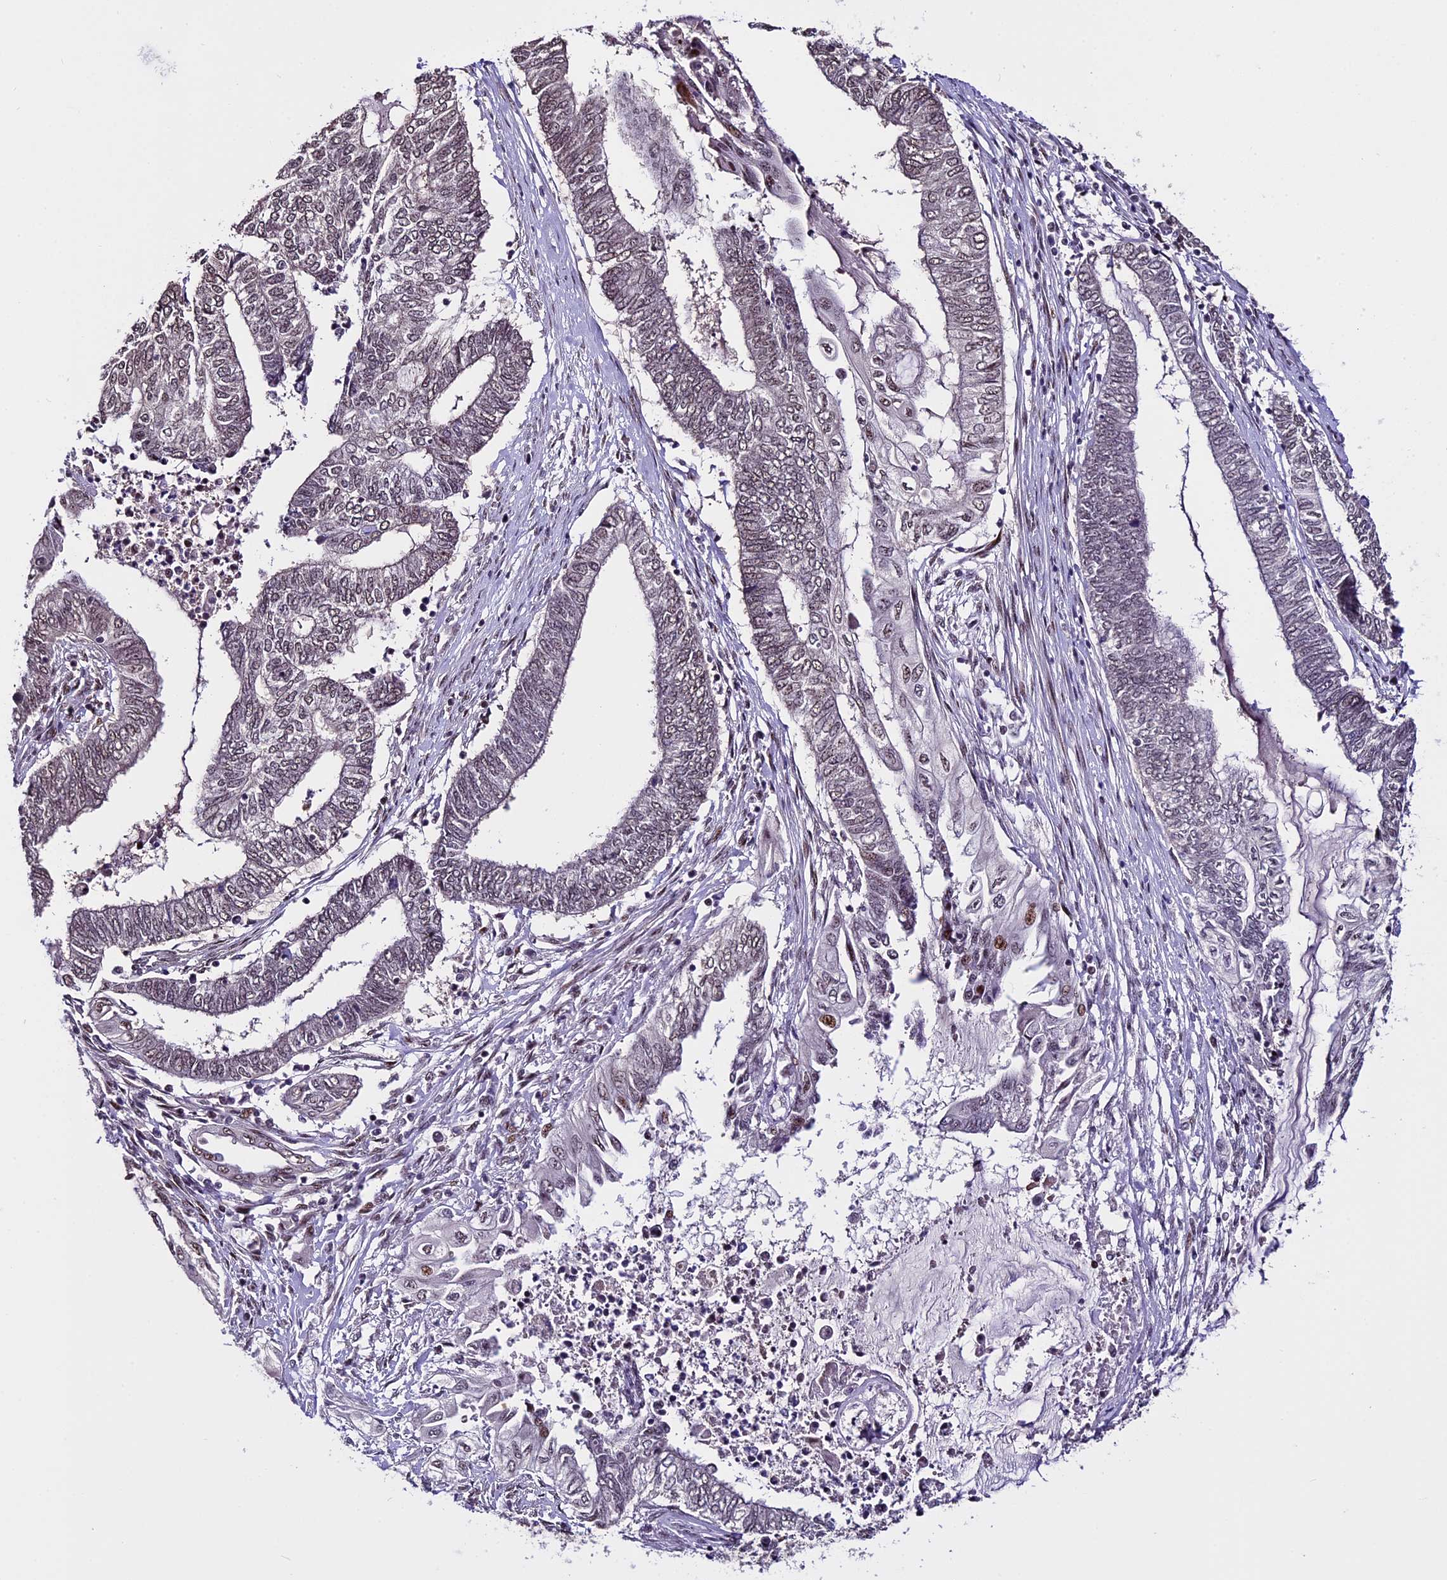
{"staining": {"intensity": "weak", "quantity": ">75%", "location": "nuclear"}, "tissue": "endometrial cancer", "cell_type": "Tumor cells", "image_type": "cancer", "snomed": [{"axis": "morphology", "description": "Adenocarcinoma, NOS"}, {"axis": "topography", "description": "Uterus"}, {"axis": "topography", "description": "Endometrium"}], "caption": "DAB immunohistochemical staining of human endometrial cancer reveals weak nuclear protein staining in approximately >75% of tumor cells. (Brightfield microscopy of DAB IHC at high magnification).", "gene": "TCP11L2", "patient": {"sex": "female", "age": 70}}